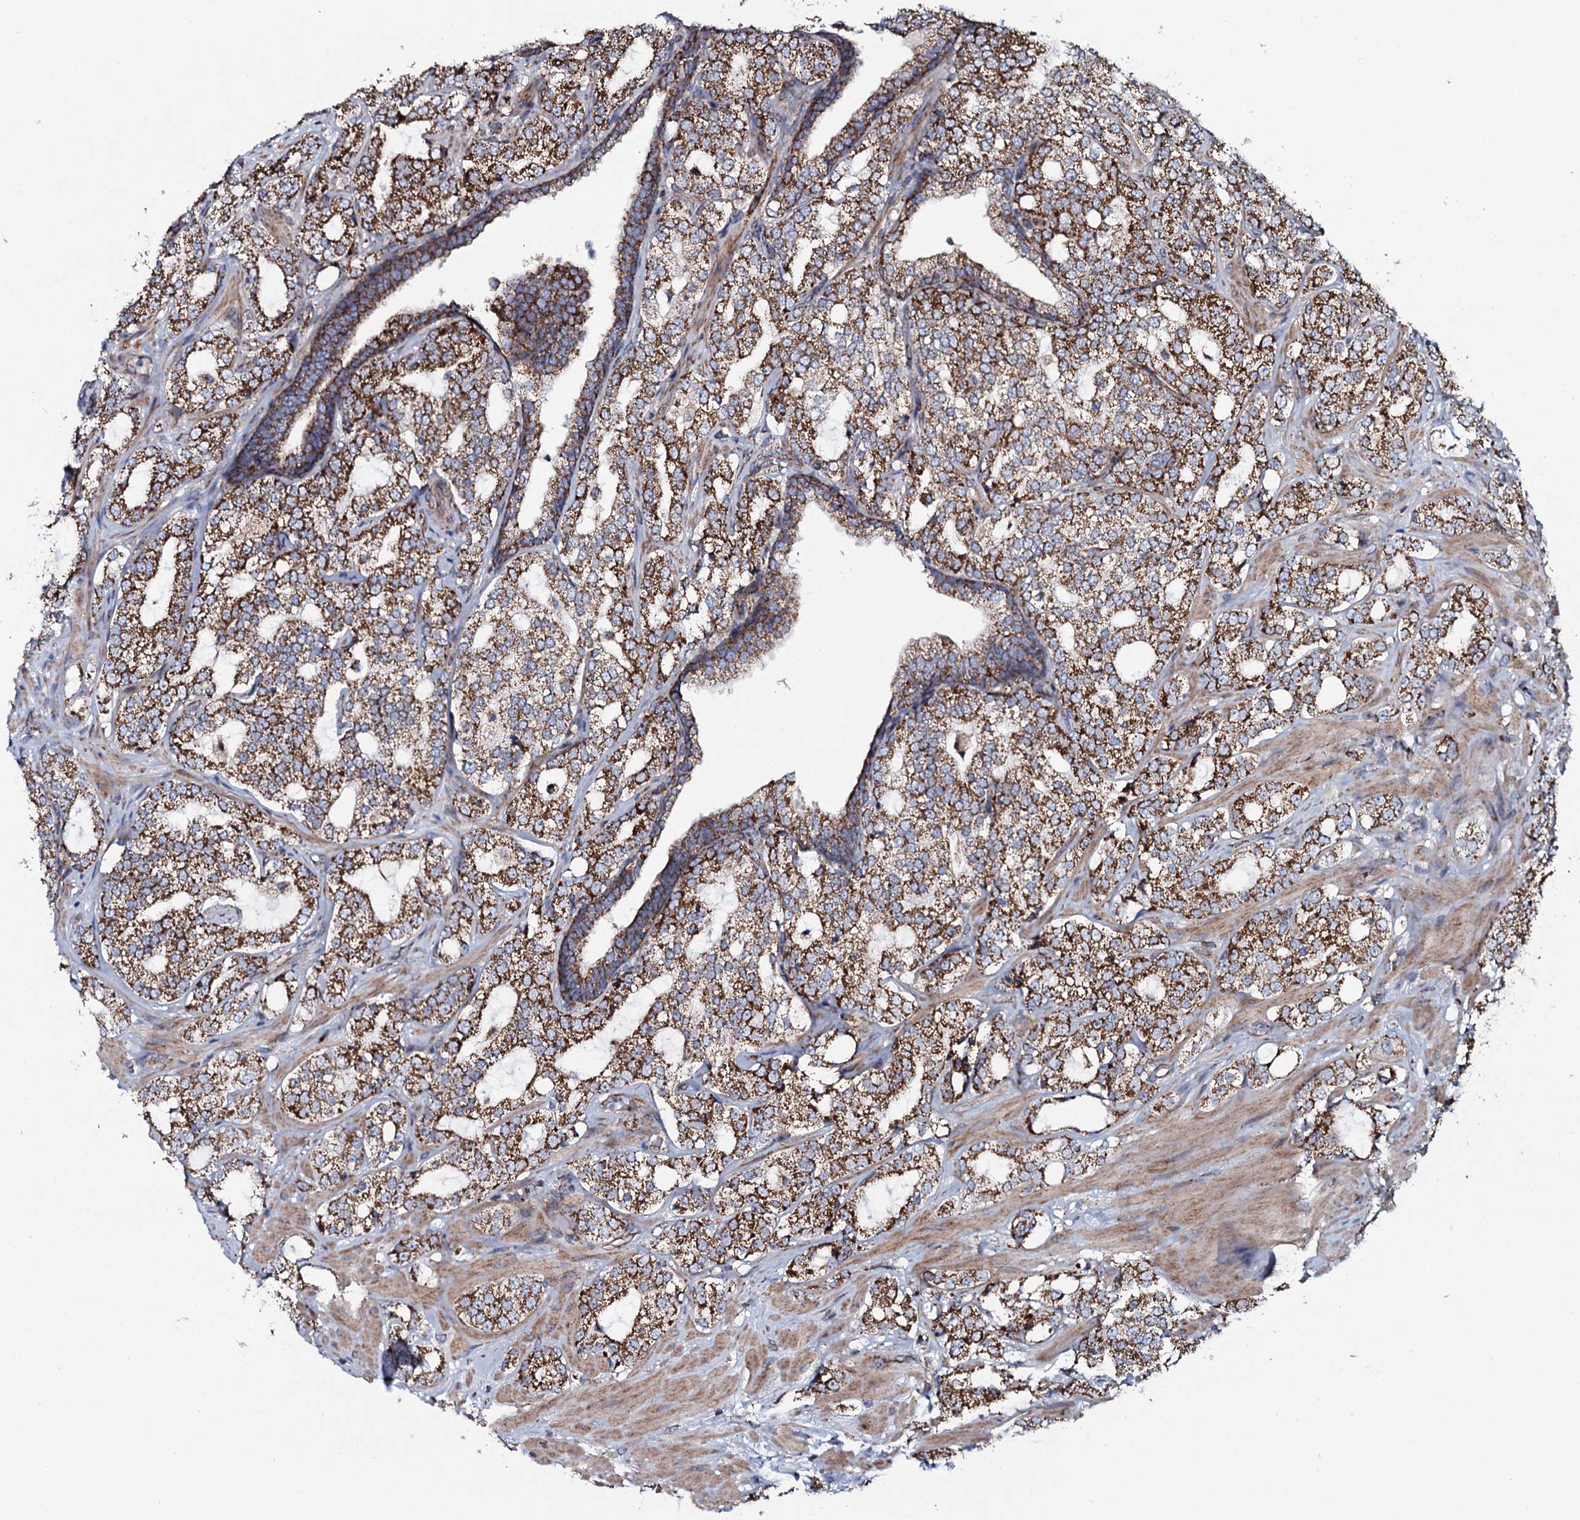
{"staining": {"intensity": "strong", "quantity": ">75%", "location": "cytoplasmic/membranous"}, "tissue": "prostate cancer", "cell_type": "Tumor cells", "image_type": "cancer", "snomed": [{"axis": "morphology", "description": "Adenocarcinoma, High grade"}, {"axis": "topography", "description": "Prostate"}], "caption": "Human adenocarcinoma (high-grade) (prostate) stained with a protein marker displays strong staining in tumor cells.", "gene": "EVC2", "patient": {"sex": "male", "age": 64}}